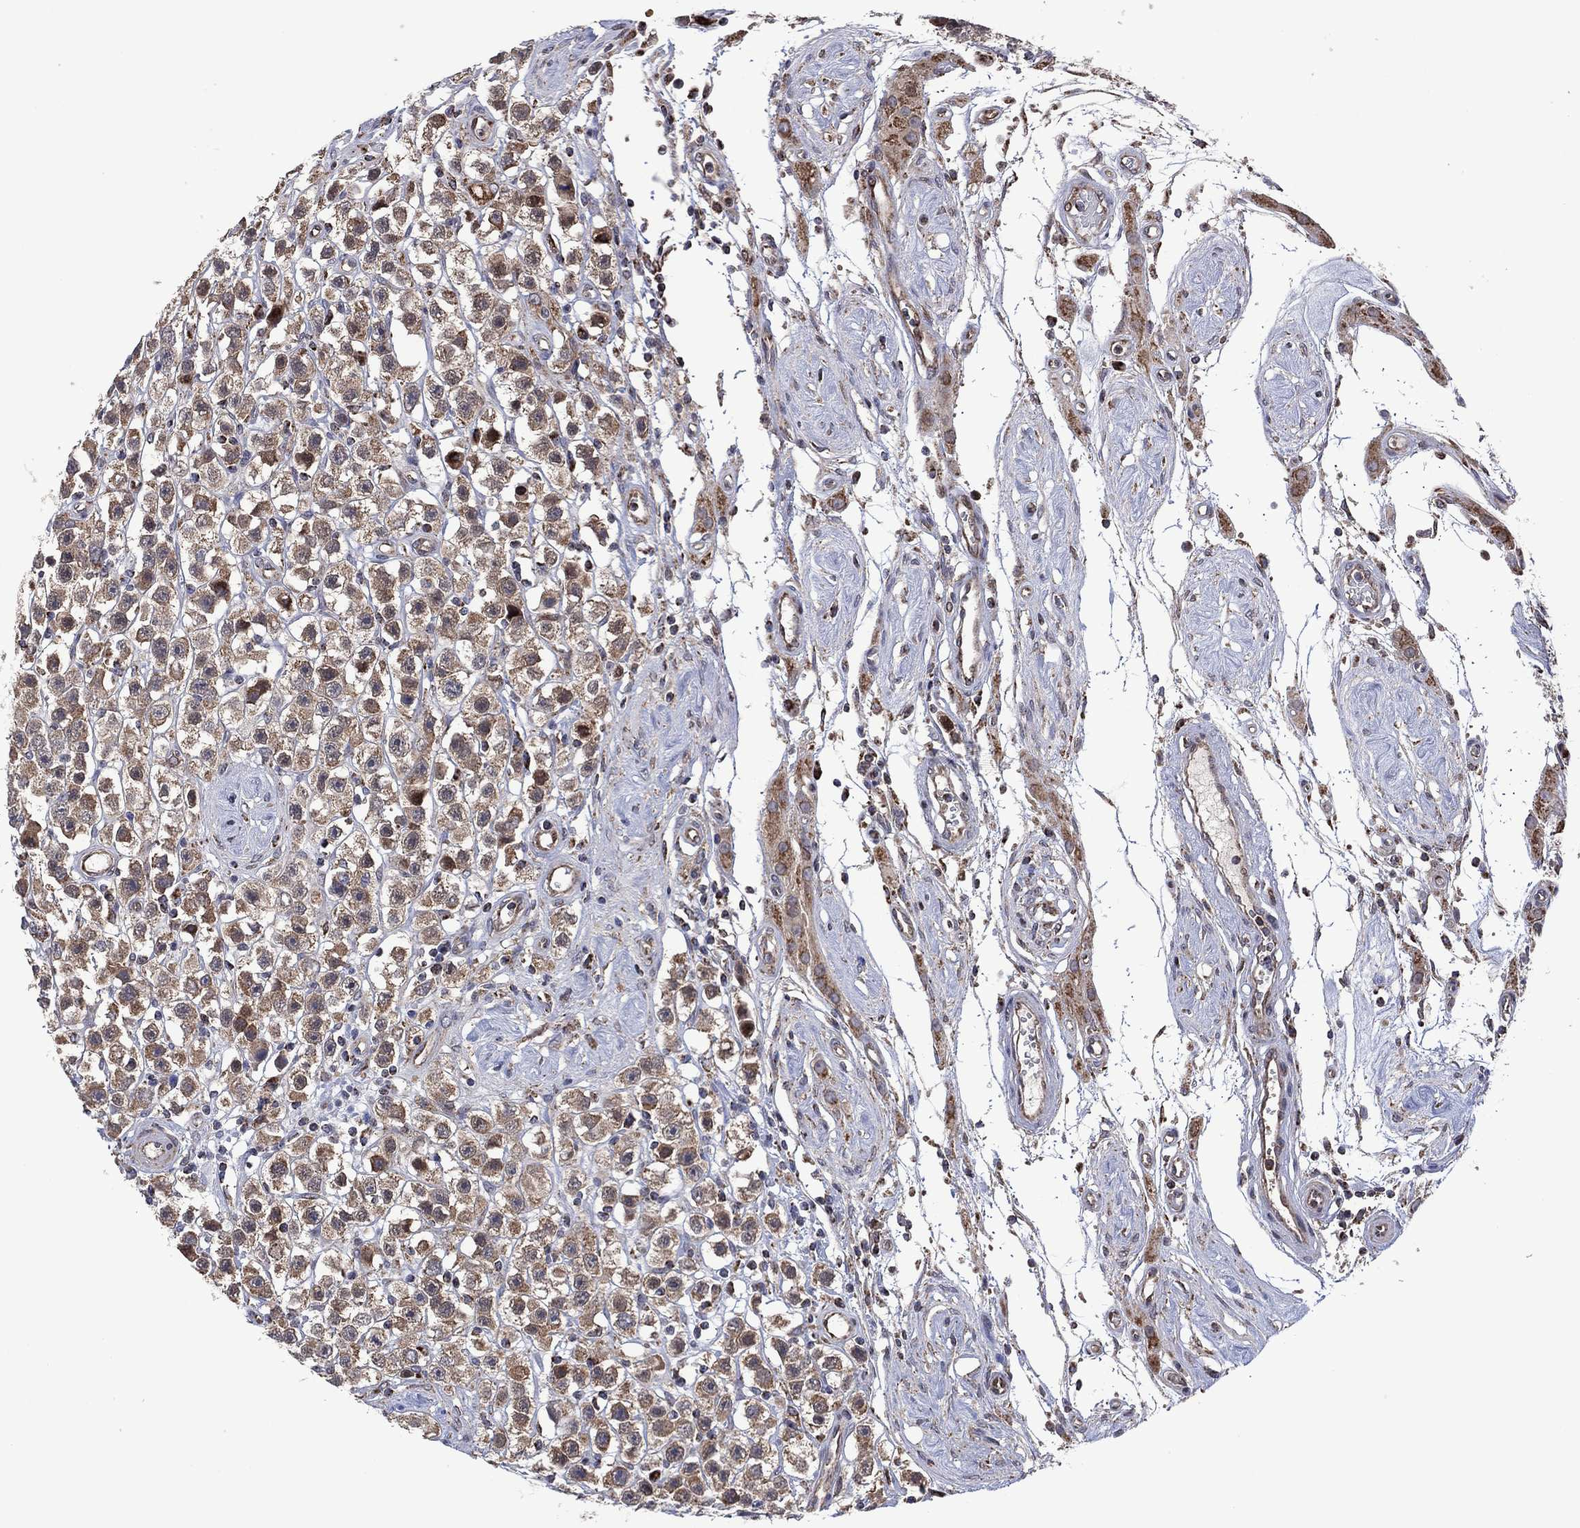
{"staining": {"intensity": "weak", "quantity": ">75%", "location": "cytoplasmic/membranous"}, "tissue": "testis cancer", "cell_type": "Tumor cells", "image_type": "cancer", "snomed": [{"axis": "morphology", "description": "Seminoma, NOS"}, {"axis": "topography", "description": "Testis"}], "caption": "This histopathology image reveals immunohistochemistry staining of testis seminoma, with low weak cytoplasmic/membranous positivity in about >75% of tumor cells.", "gene": "PIDD1", "patient": {"sex": "male", "age": 45}}